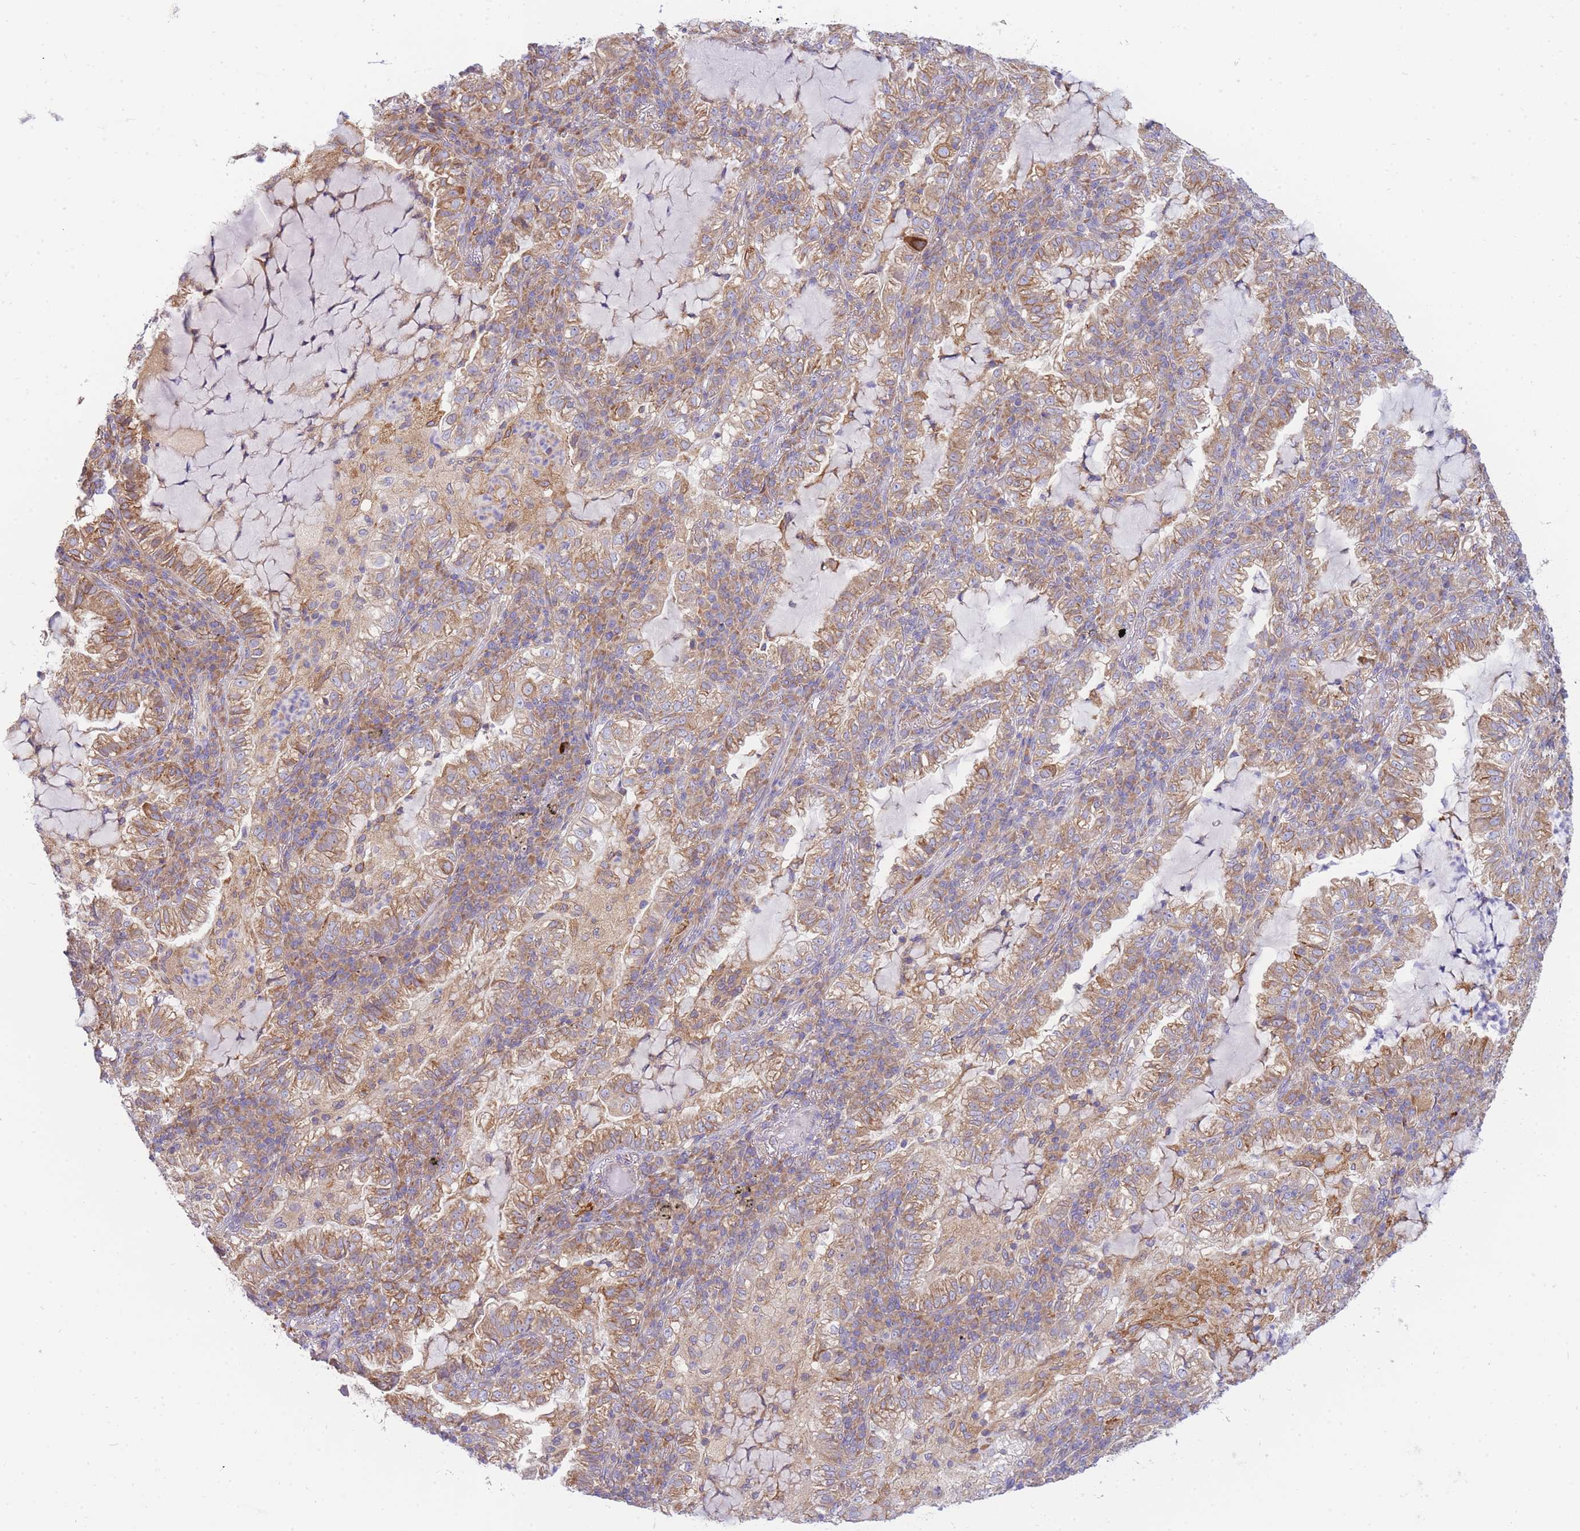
{"staining": {"intensity": "moderate", "quantity": ">75%", "location": "cytoplasmic/membranous"}, "tissue": "lung cancer", "cell_type": "Tumor cells", "image_type": "cancer", "snomed": [{"axis": "morphology", "description": "Adenocarcinoma, NOS"}, {"axis": "topography", "description": "Lung"}], "caption": "Human lung adenocarcinoma stained with a protein marker shows moderate staining in tumor cells.", "gene": "SH2B2", "patient": {"sex": "female", "age": 73}}